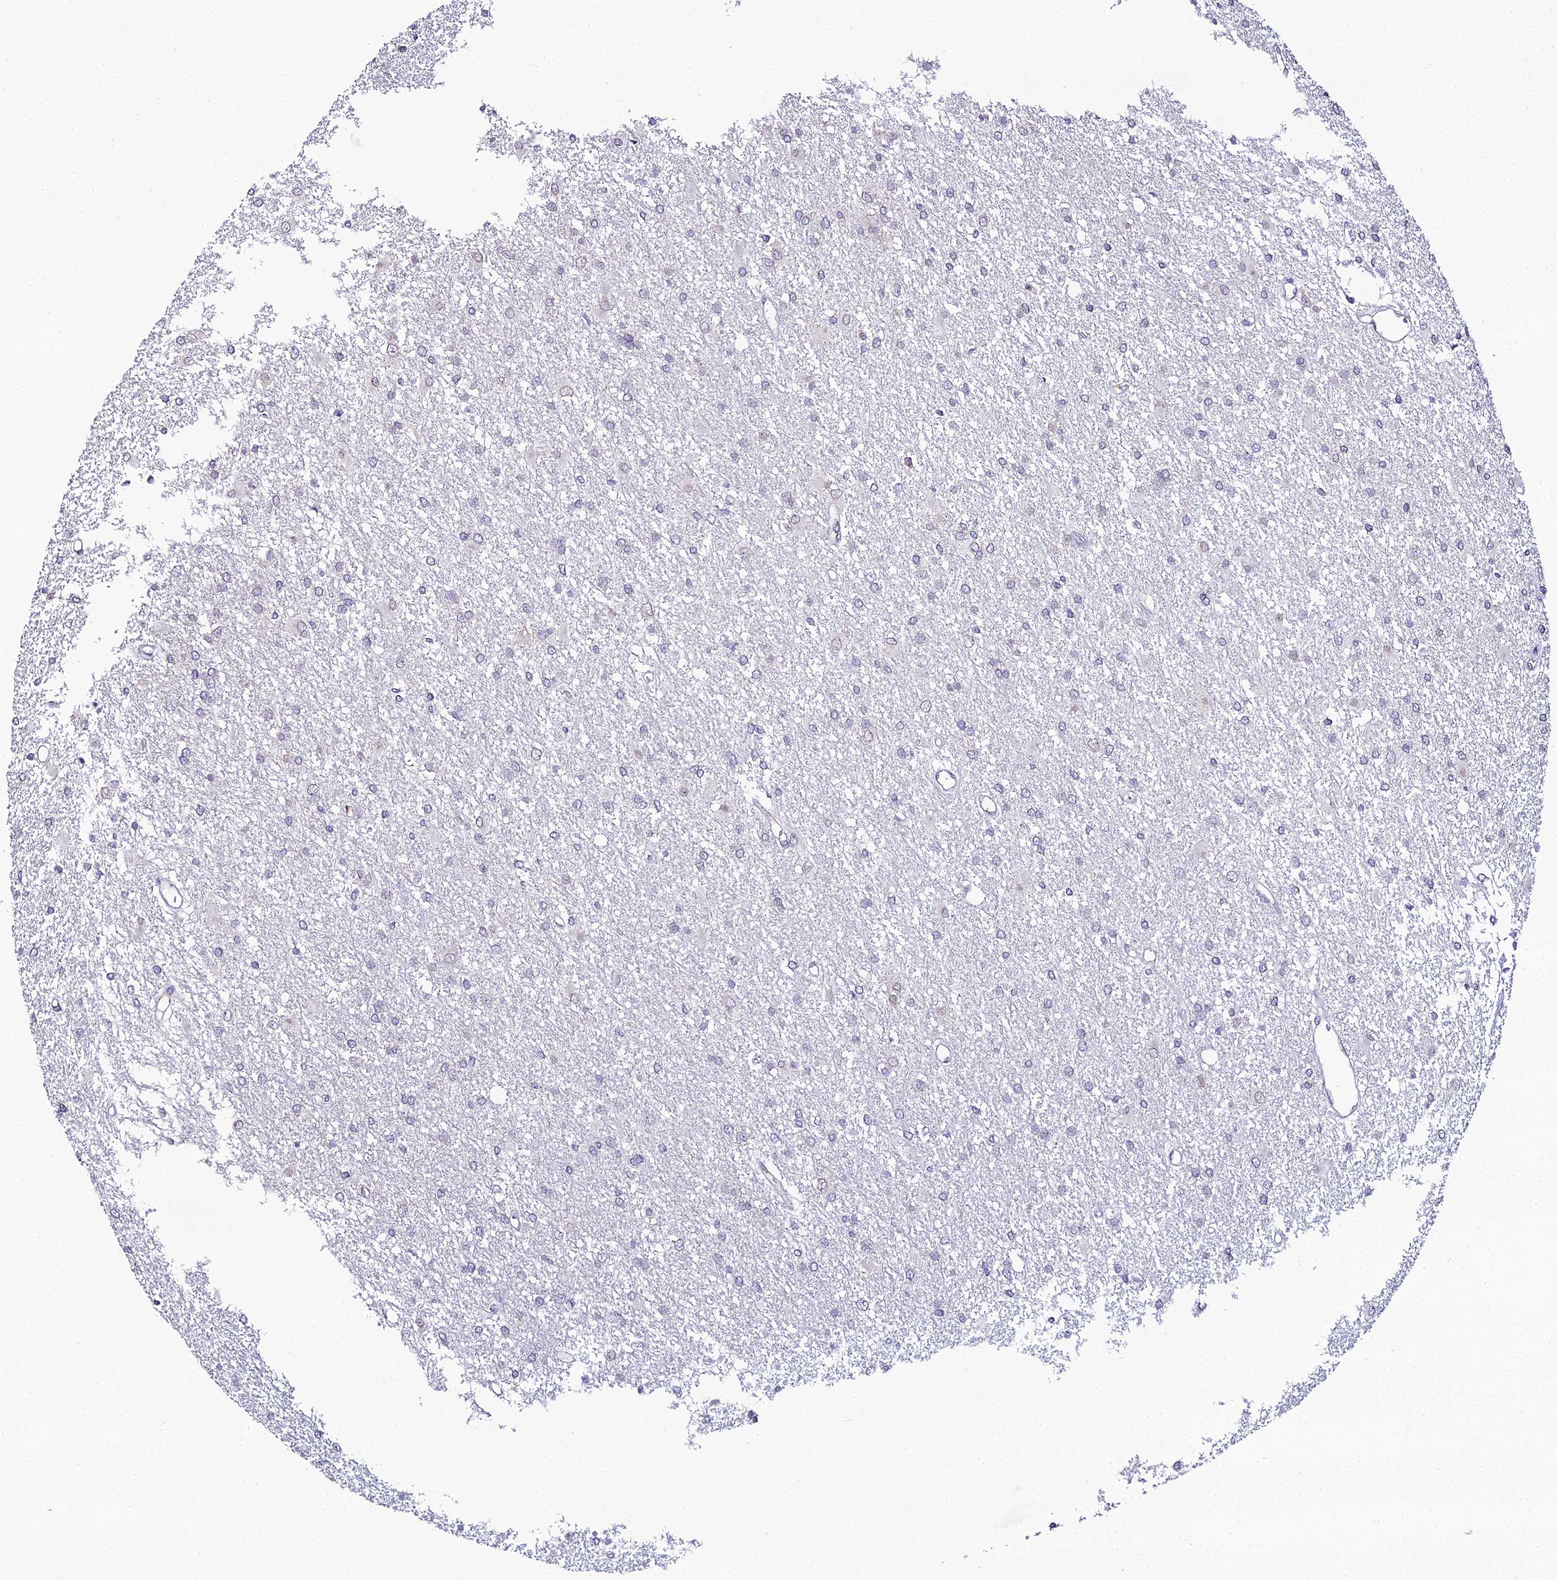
{"staining": {"intensity": "negative", "quantity": "none", "location": "none"}, "tissue": "glioma", "cell_type": "Tumor cells", "image_type": "cancer", "snomed": [{"axis": "morphology", "description": "Glioma, malignant, High grade"}, {"axis": "topography", "description": "Brain"}], "caption": "Micrograph shows no significant protein expression in tumor cells of glioma.", "gene": "DDX19A", "patient": {"sex": "female", "age": 50}}